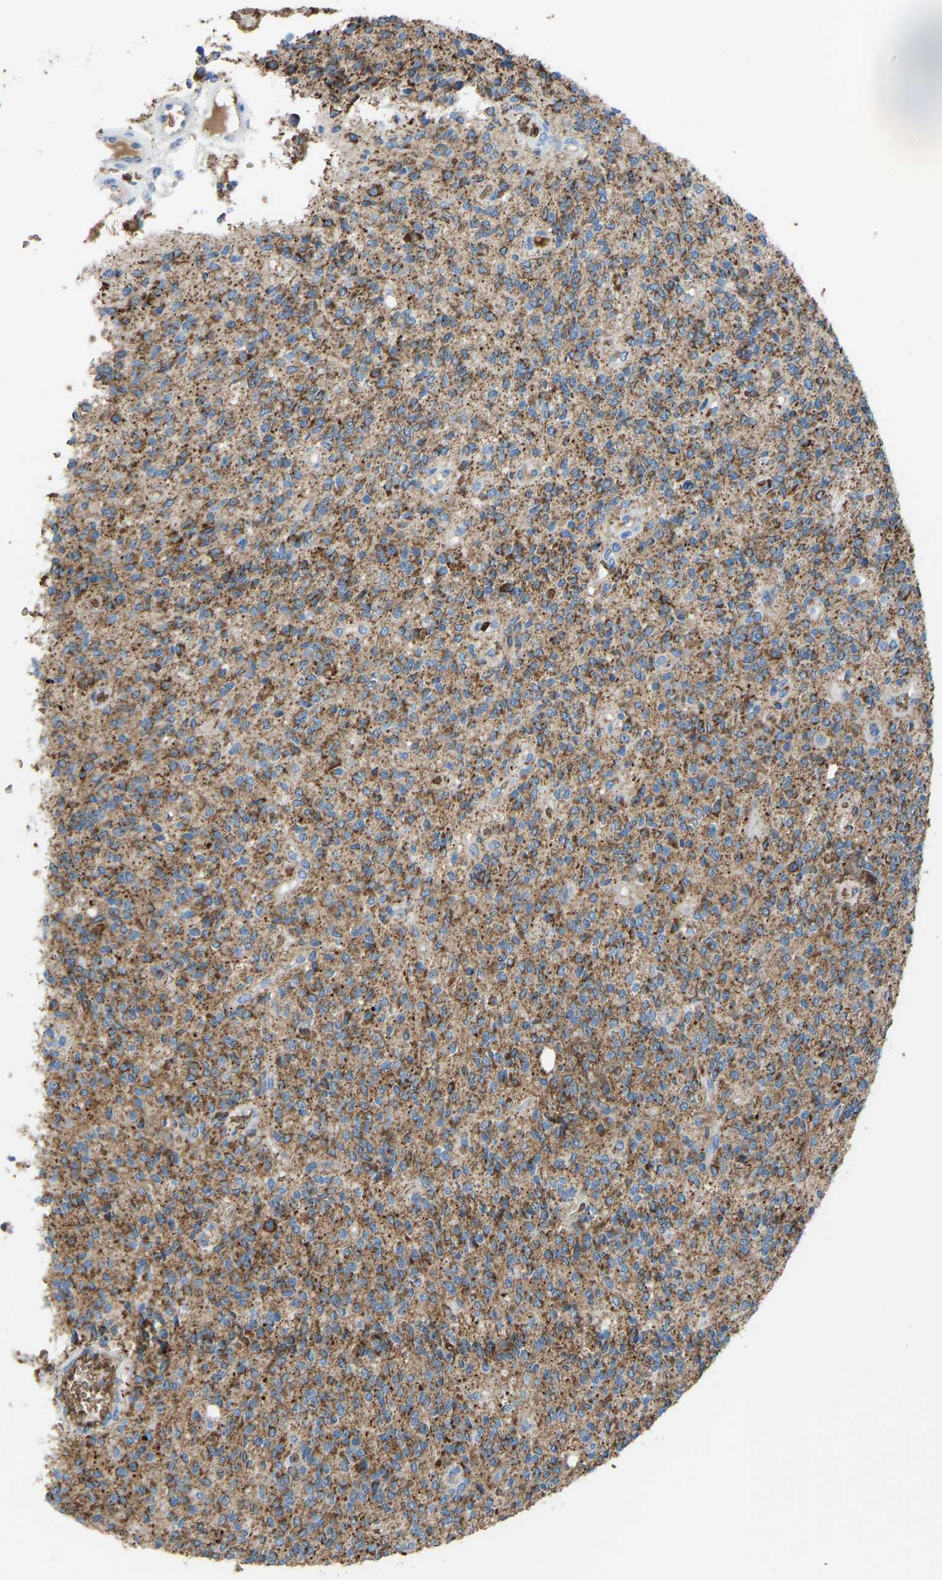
{"staining": {"intensity": "strong", "quantity": ">75%", "location": "cytoplasmic/membranous"}, "tissue": "glioma", "cell_type": "Tumor cells", "image_type": "cancer", "snomed": [{"axis": "morphology", "description": "Glioma, malignant, High grade"}, {"axis": "topography", "description": "Brain"}], "caption": "Immunohistochemical staining of glioma exhibits high levels of strong cytoplasmic/membranous expression in about >75% of tumor cells.", "gene": "PIGS", "patient": {"sex": "male", "age": 34}}